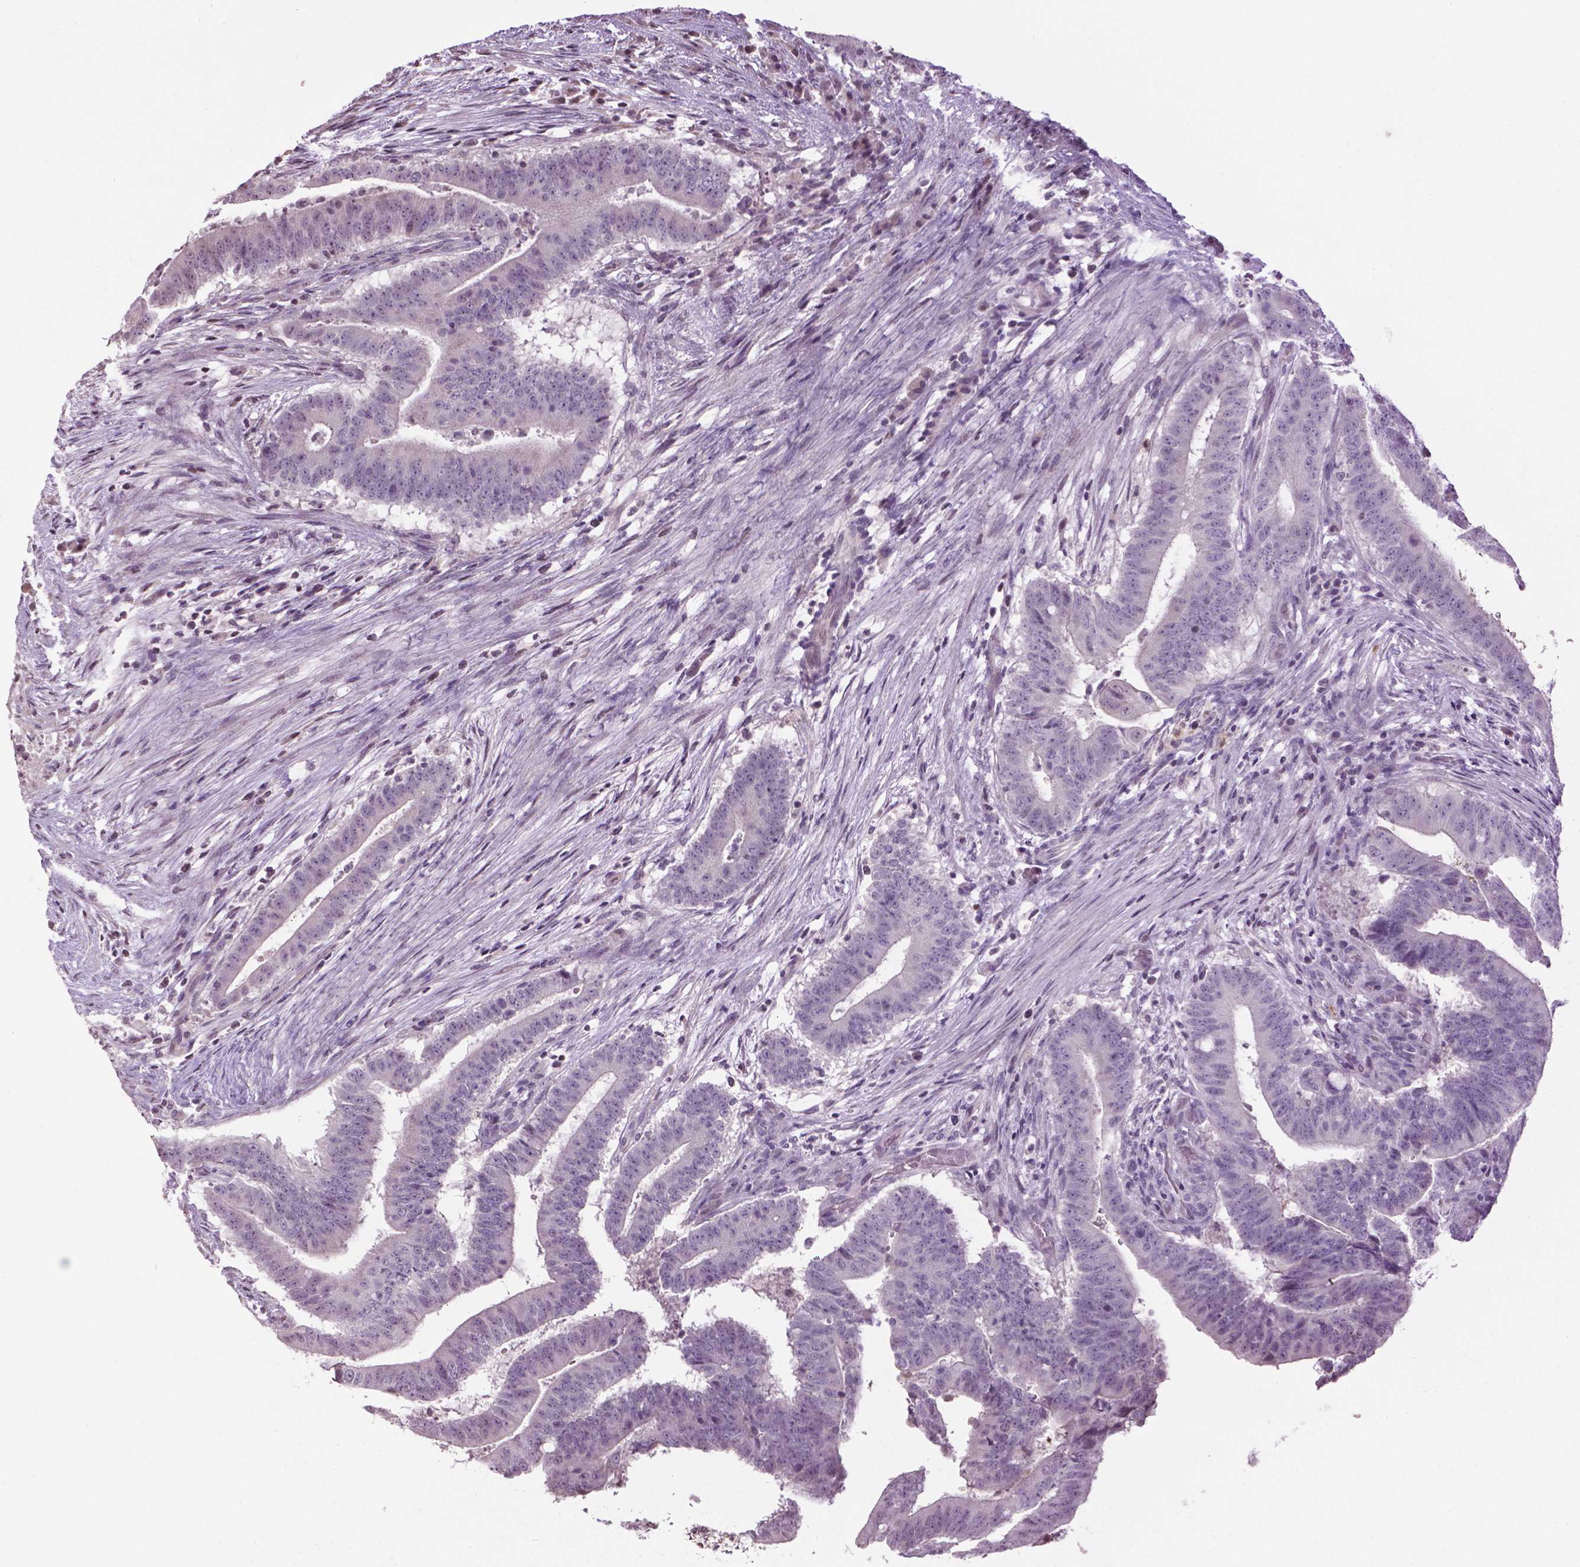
{"staining": {"intensity": "negative", "quantity": "none", "location": "none"}, "tissue": "colorectal cancer", "cell_type": "Tumor cells", "image_type": "cancer", "snomed": [{"axis": "morphology", "description": "Adenocarcinoma, NOS"}, {"axis": "topography", "description": "Colon"}], "caption": "Adenocarcinoma (colorectal) was stained to show a protein in brown. There is no significant expression in tumor cells.", "gene": "NTNG2", "patient": {"sex": "female", "age": 43}}